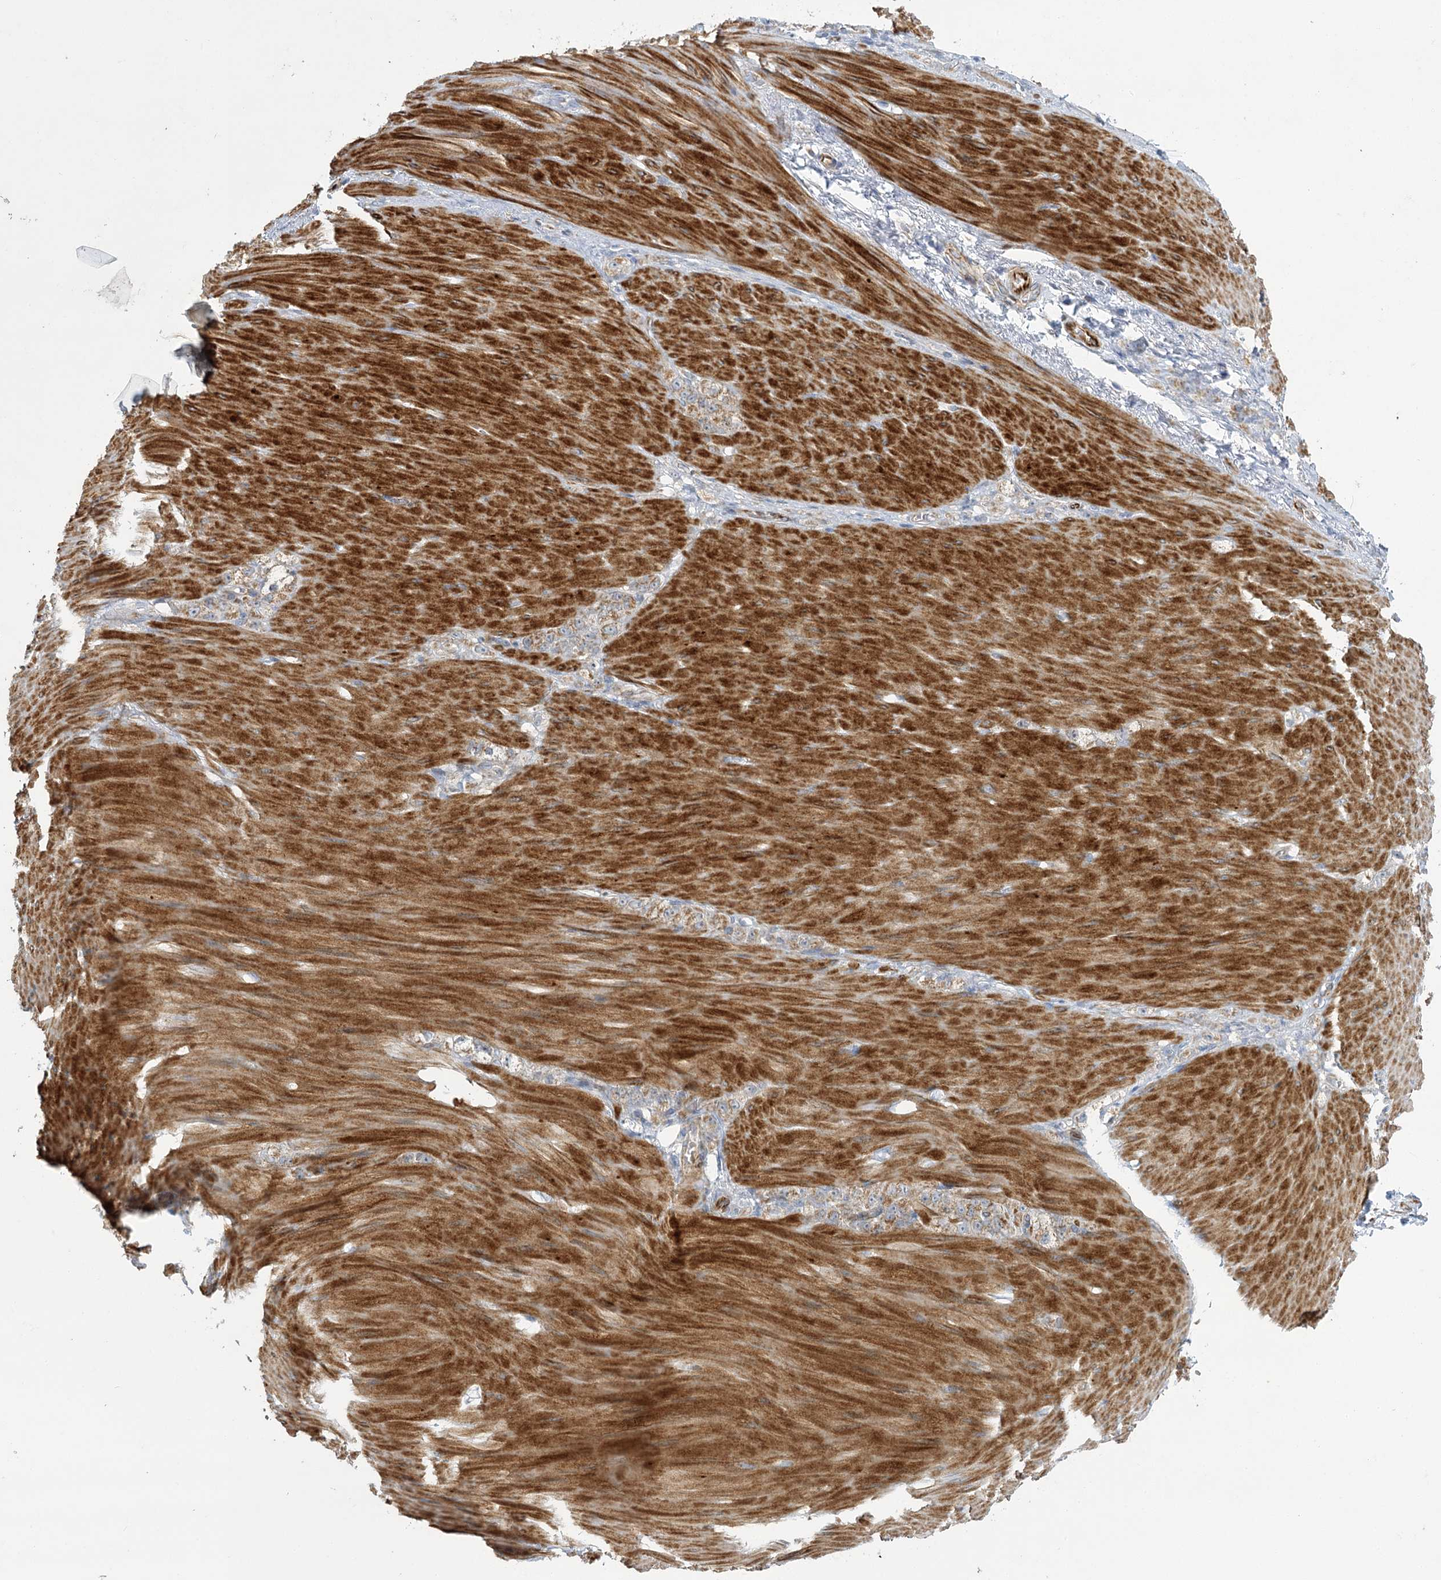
{"staining": {"intensity": "moderate", "quantity": ">75%", "location": "cytoplasmic/membranous"}, "tissue": "stomach cancer", "cell_type": "Tumor cells", "image_type": "cancer", "snomed": [{"axis": "morphology", "description": "Normal tissue, NOS"}, {"axis": "morphology", "description": "Adenocarcinoma, NOS"}, {"axis": "topography", "description": "Stomach"}], "caption": "The immunohistochemical stain labels moderate cytoplasmic/membranous staining in tumor cells of adenocarcinoma (stomach) tissue. The protein is stained brown, and the nuclei are stained in blue (DAB (3,3'-diaminobenzidine) IHC with brightfield microscopy, high magnification).", "gene": "DHTKD1", "patient": {"sex": "male", "age": 82}}